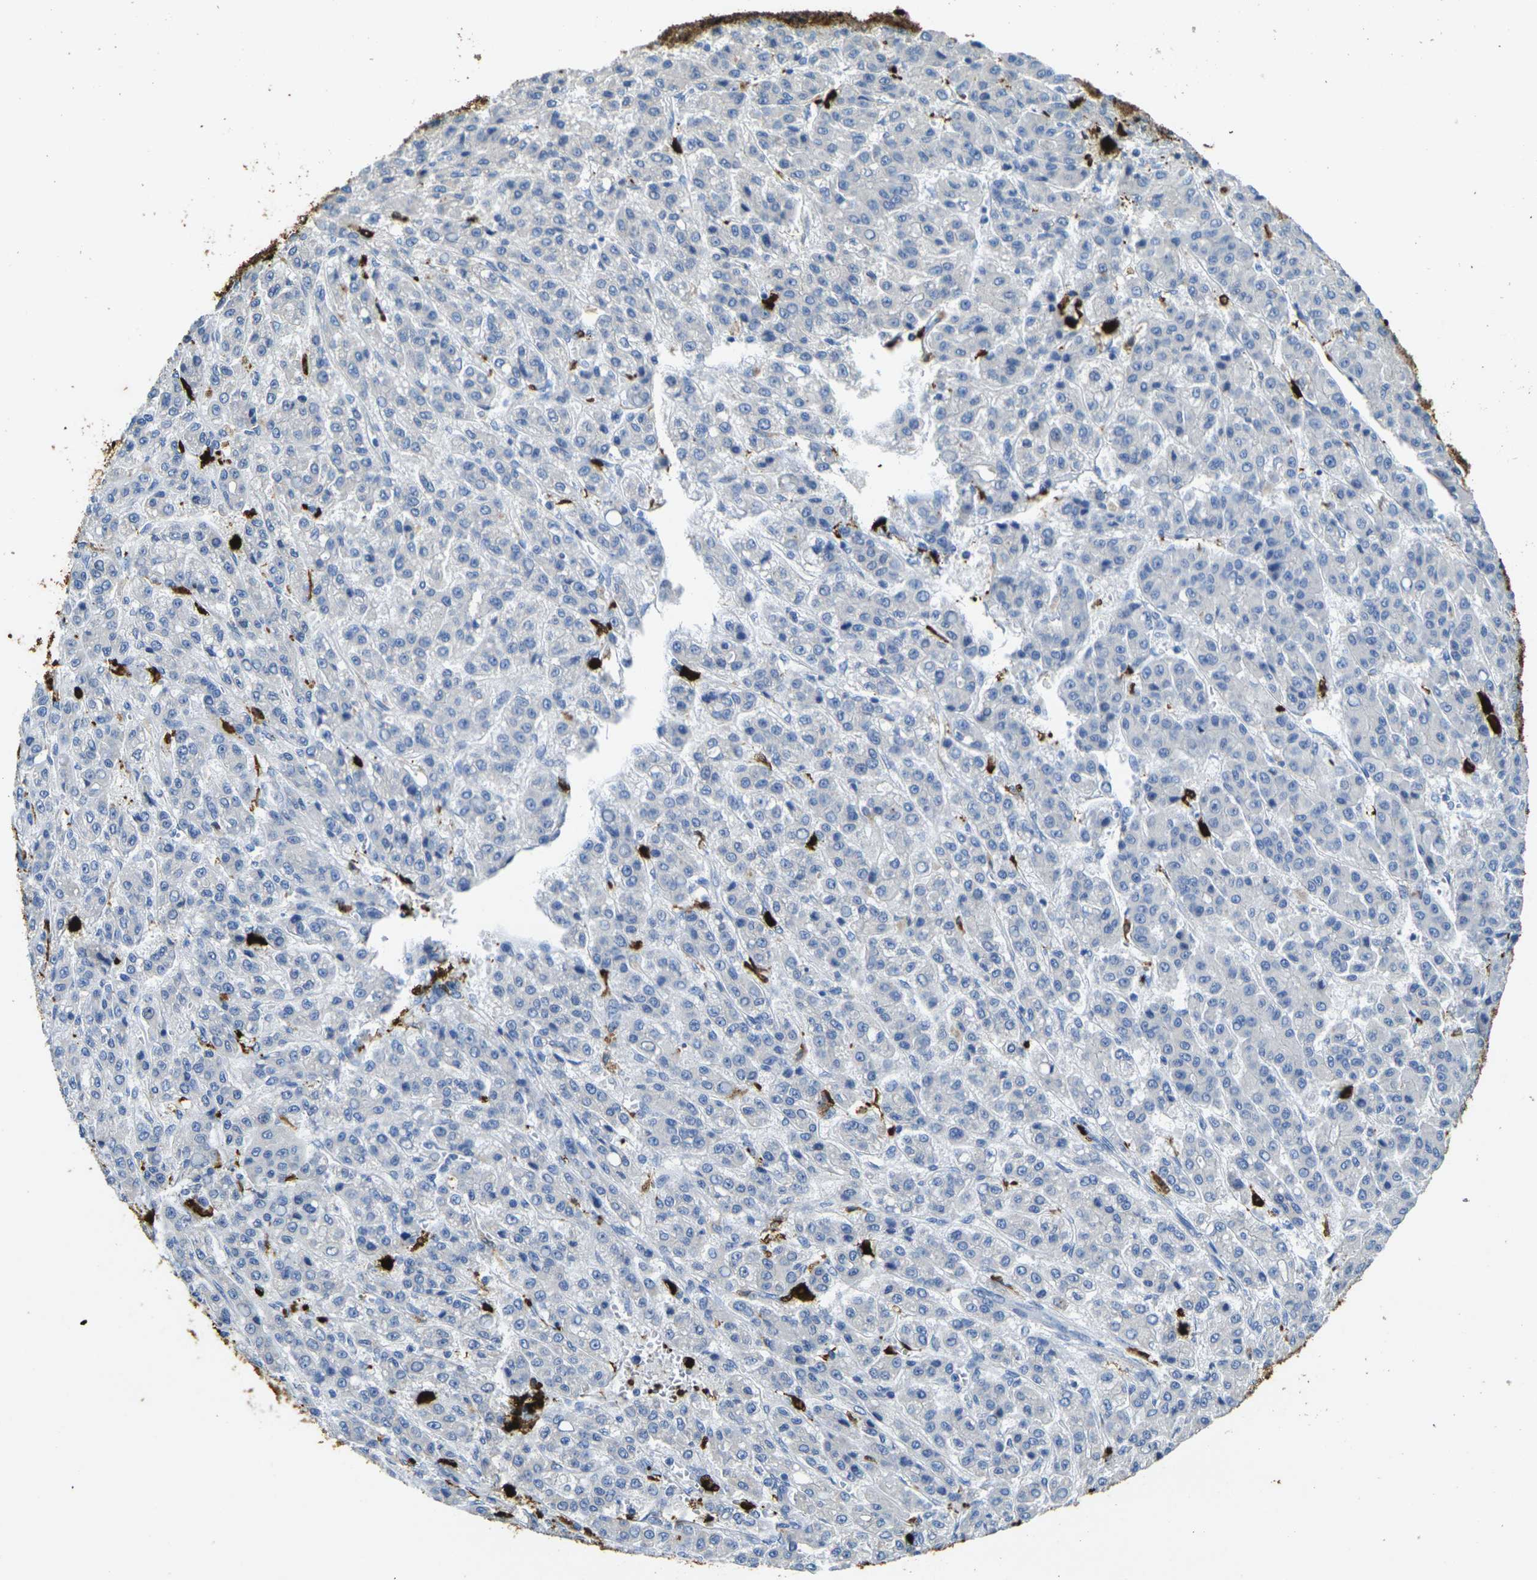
{"staining": {"intensity": "negative", "quantity": "none", "location": "none"}, "tissue": "liver cancer", "cell_type": "Tumor cells", "image_type": "cancer", "snomed": [{"axis": "morphology", "description": "Carcinoma, Hepatocellular, NOS"}, {"axis": "topography", "description": "Liver"}], "caption": "The image shows no significant positivity in tumor cells of liver cancer. (Brightfield microscopy of DAB (3,3'-diaminobenzidine) immunohistochemistry at high magnification).", "gene": "S100A9", "patient": {"sex": "male", "age": 70}}